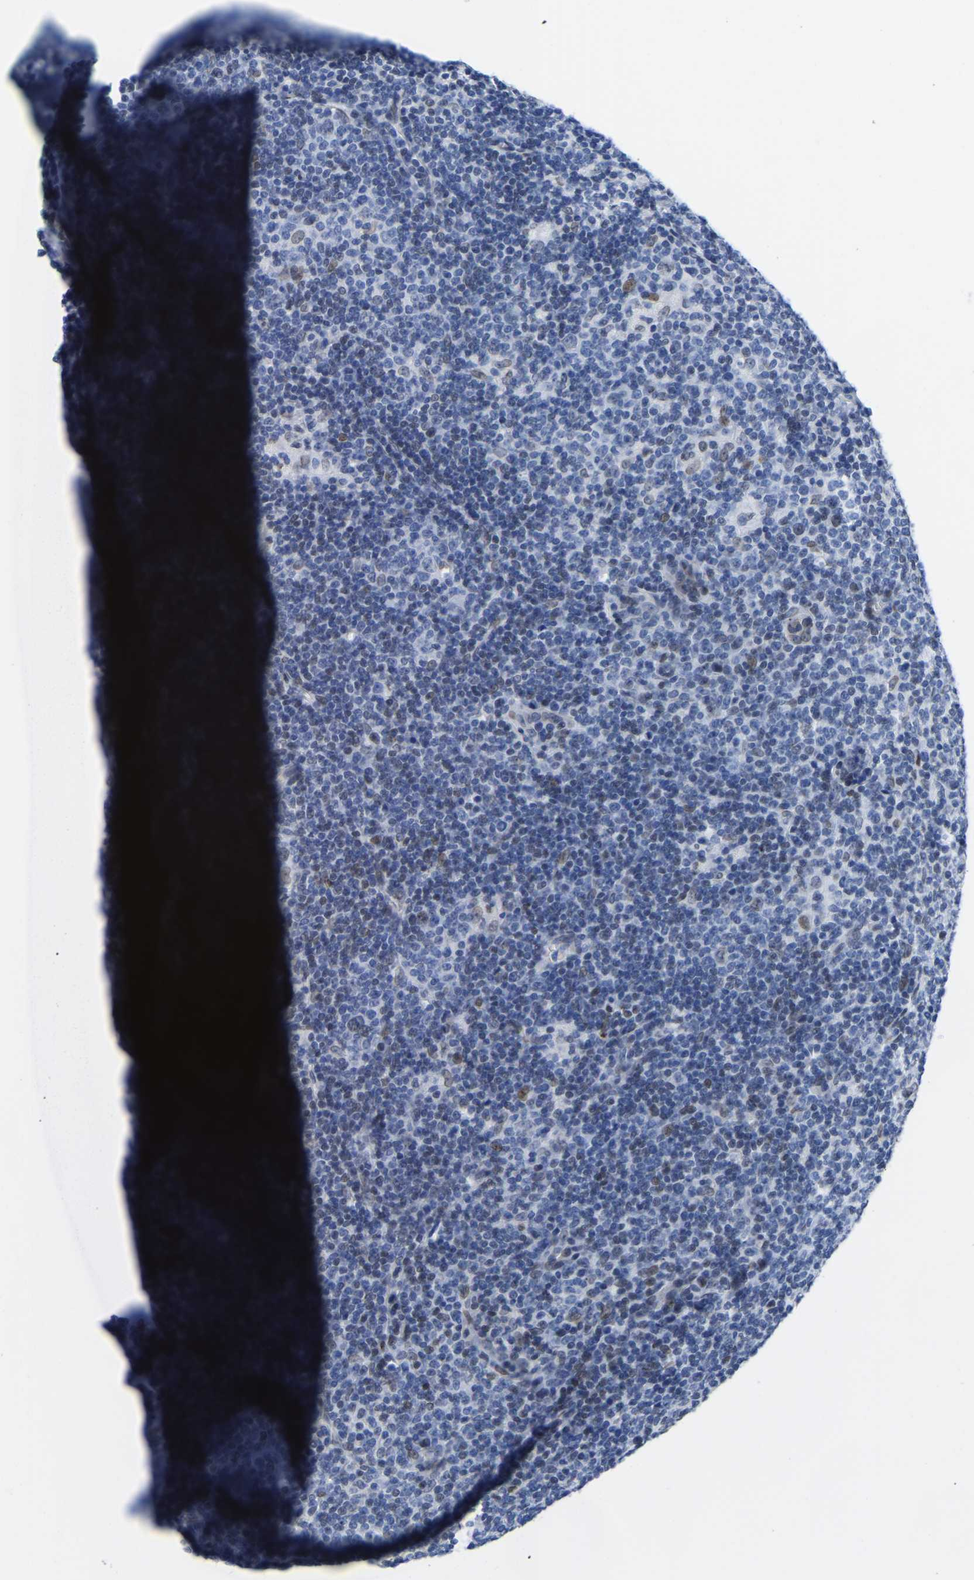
{"staining": {"intensity": "weak", "quantity": "25%-75%", "location": "nuclear"}, "tissue": "lymphoma", "cell_type": "Tumor cells", "image_type": "cancer", "snomed": [{"axis": "morphology", "description": "Hodgkin's disease, NOS"}, {"axis": "topography", "description": "Lymph node"}], "caption": "Immunohistochemical staining of human Hodgkin's disease demonstrates low levels of weak nuclear protein staining in about 25%-75% of tumor cells.", "gene": "UPK3A", "patient": {"sex": "female", "age": 57}}